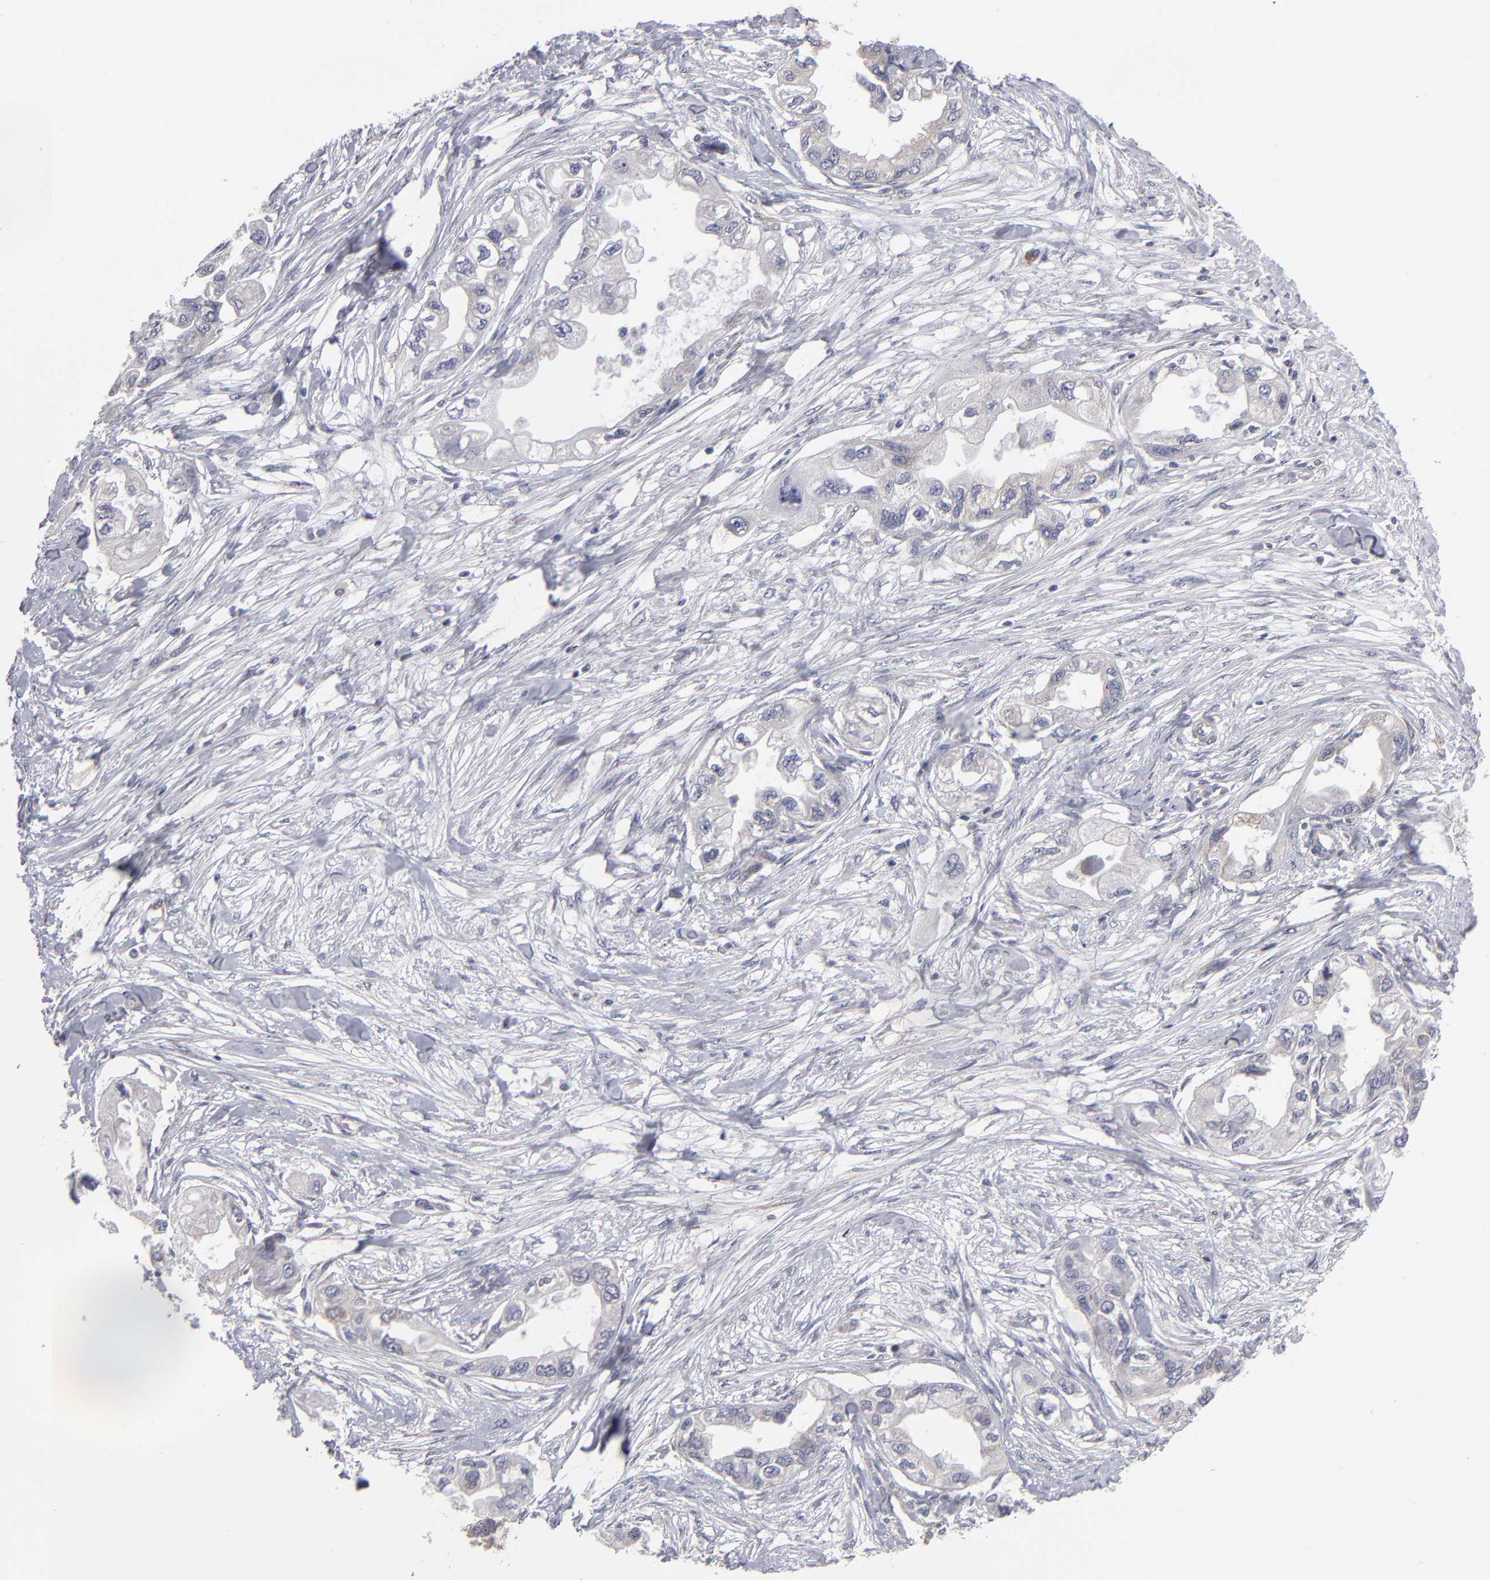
{"staining": {"intensity": "weak", "quantity": "<25%", "location": "cytoplasmic/membranous"}, "tissue": "endometrial cancer", "cell_type": "Tumor cells", "image_type": "cancer", "snomed": [{"axis": "morphology", "description": "Adenocarcinoma, NOS"}, {"axis": "topography", "description": "Endometrium"}], "caption": "Human endometrial cancer (adenocarcinoma) stained for a protein using immunohistochemistry reveals no staining in tumor cells.", "gene": "CEP97", "patient": {"sex": "female", "age": 67}}